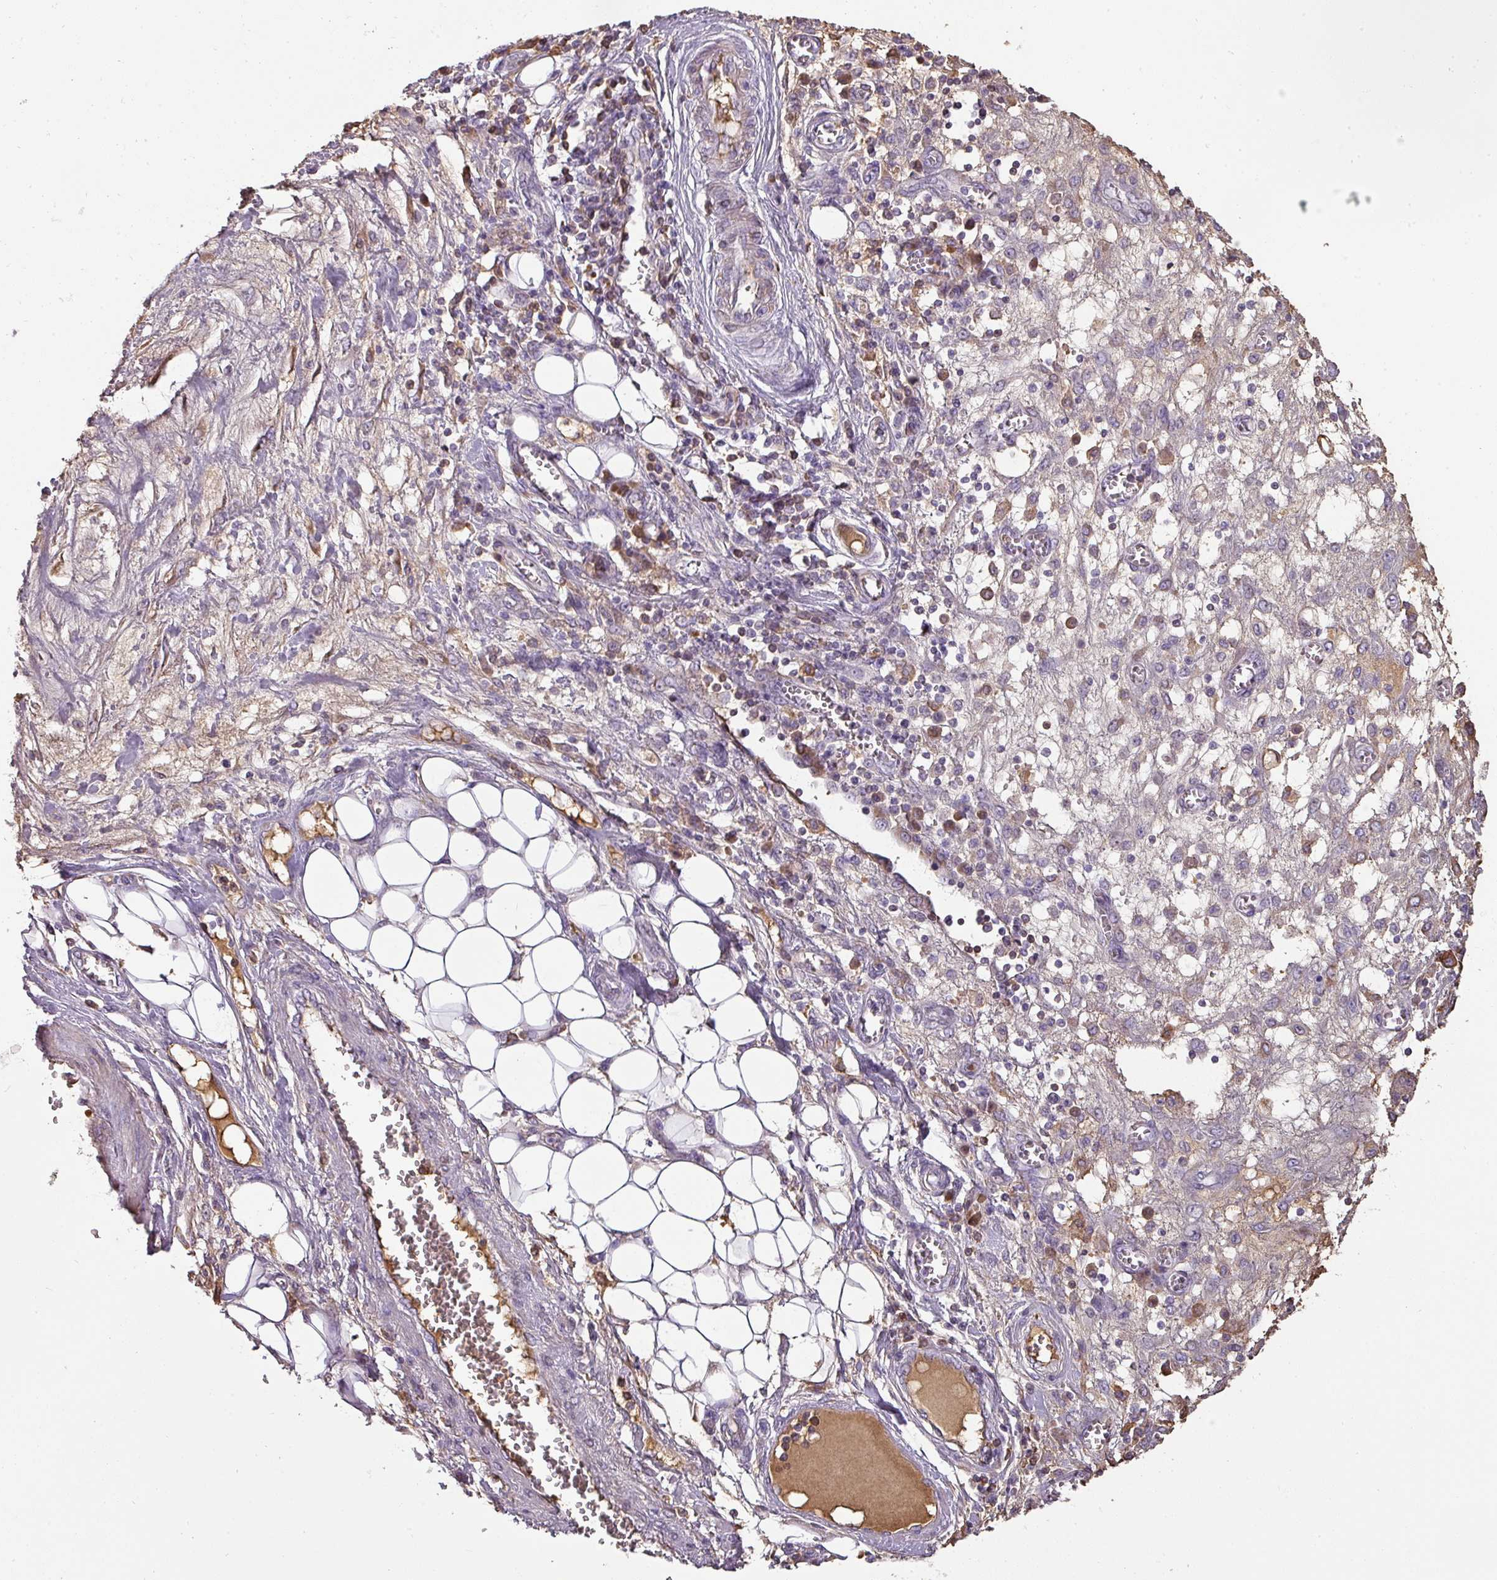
{"staining": {"intensity": "negative", "quantity": "none", "location": "none"}, "tissue": "ovarian cancer", "cell_type": "Tumor cells", "image_type": "cancer", "snomed": [{"axis": "morphology", "description": "Cystadenocarcinoma, serous, NOS"}, {"axis": "topography", "description": "Soft tissue"}, {"axis": "topography", "description": "Ovary"}], "caption": "Protein analysis of ovarian cancer displays no significant positivity in tumor cells. (IHC, brightfield microscopy, high magnification).", "gene": "CCZ1", "patient": {"sex": "female", "age": 57}}